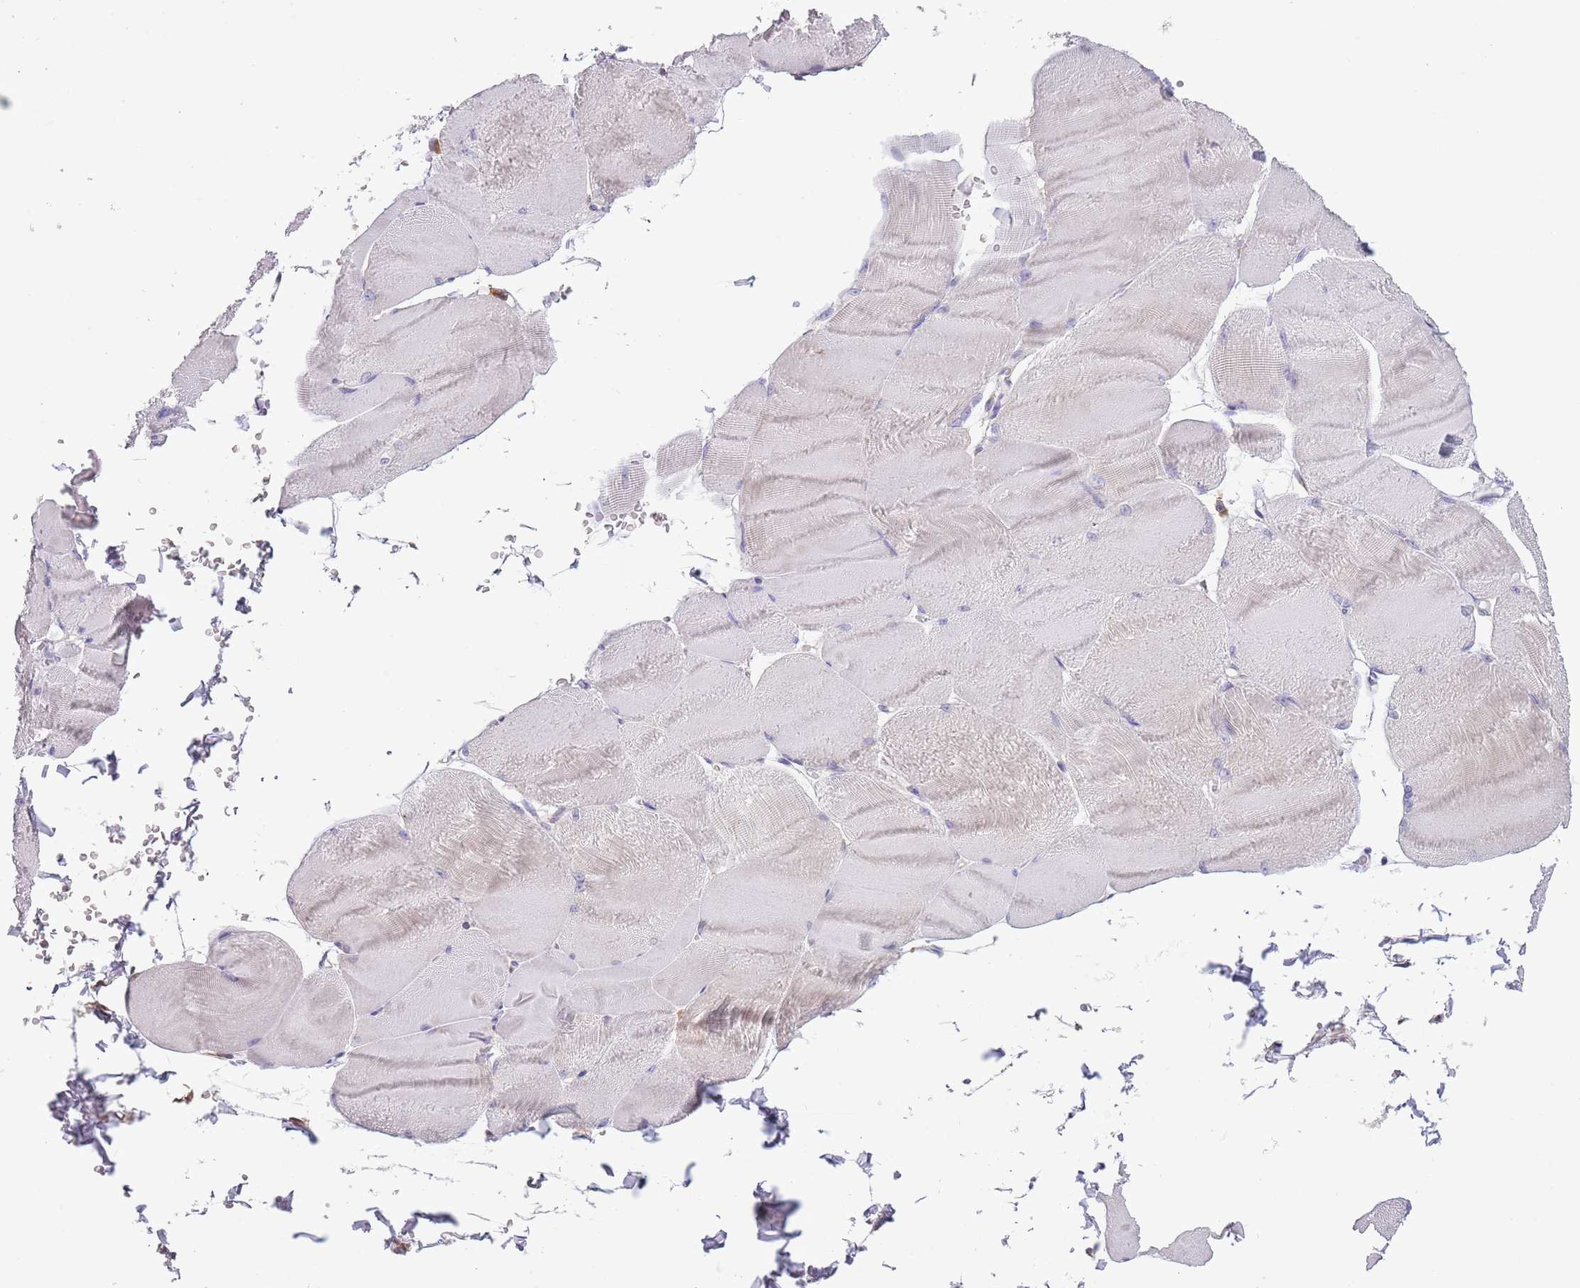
{"staining": {"intensity": "negative", "quantity": "none", "location": "none"}, "tissue": "skeletal muscle", "cell_type": "Myocytes", "image_type": "normal", "snomed": [{"axis": "morphology", "description": "Normal tissue, NOS"}, {"axis": "morphology", "description": "Basal cell carcinoma"}, {"axis": "topography", "description": "Skeletal muscle"}], "caption": "Micrograph shows no significant protein staining in myocytes of unremarkable skeletal muscle.", "gene": "ZFP2", "patient": {"sex": "female", "age": 64}}